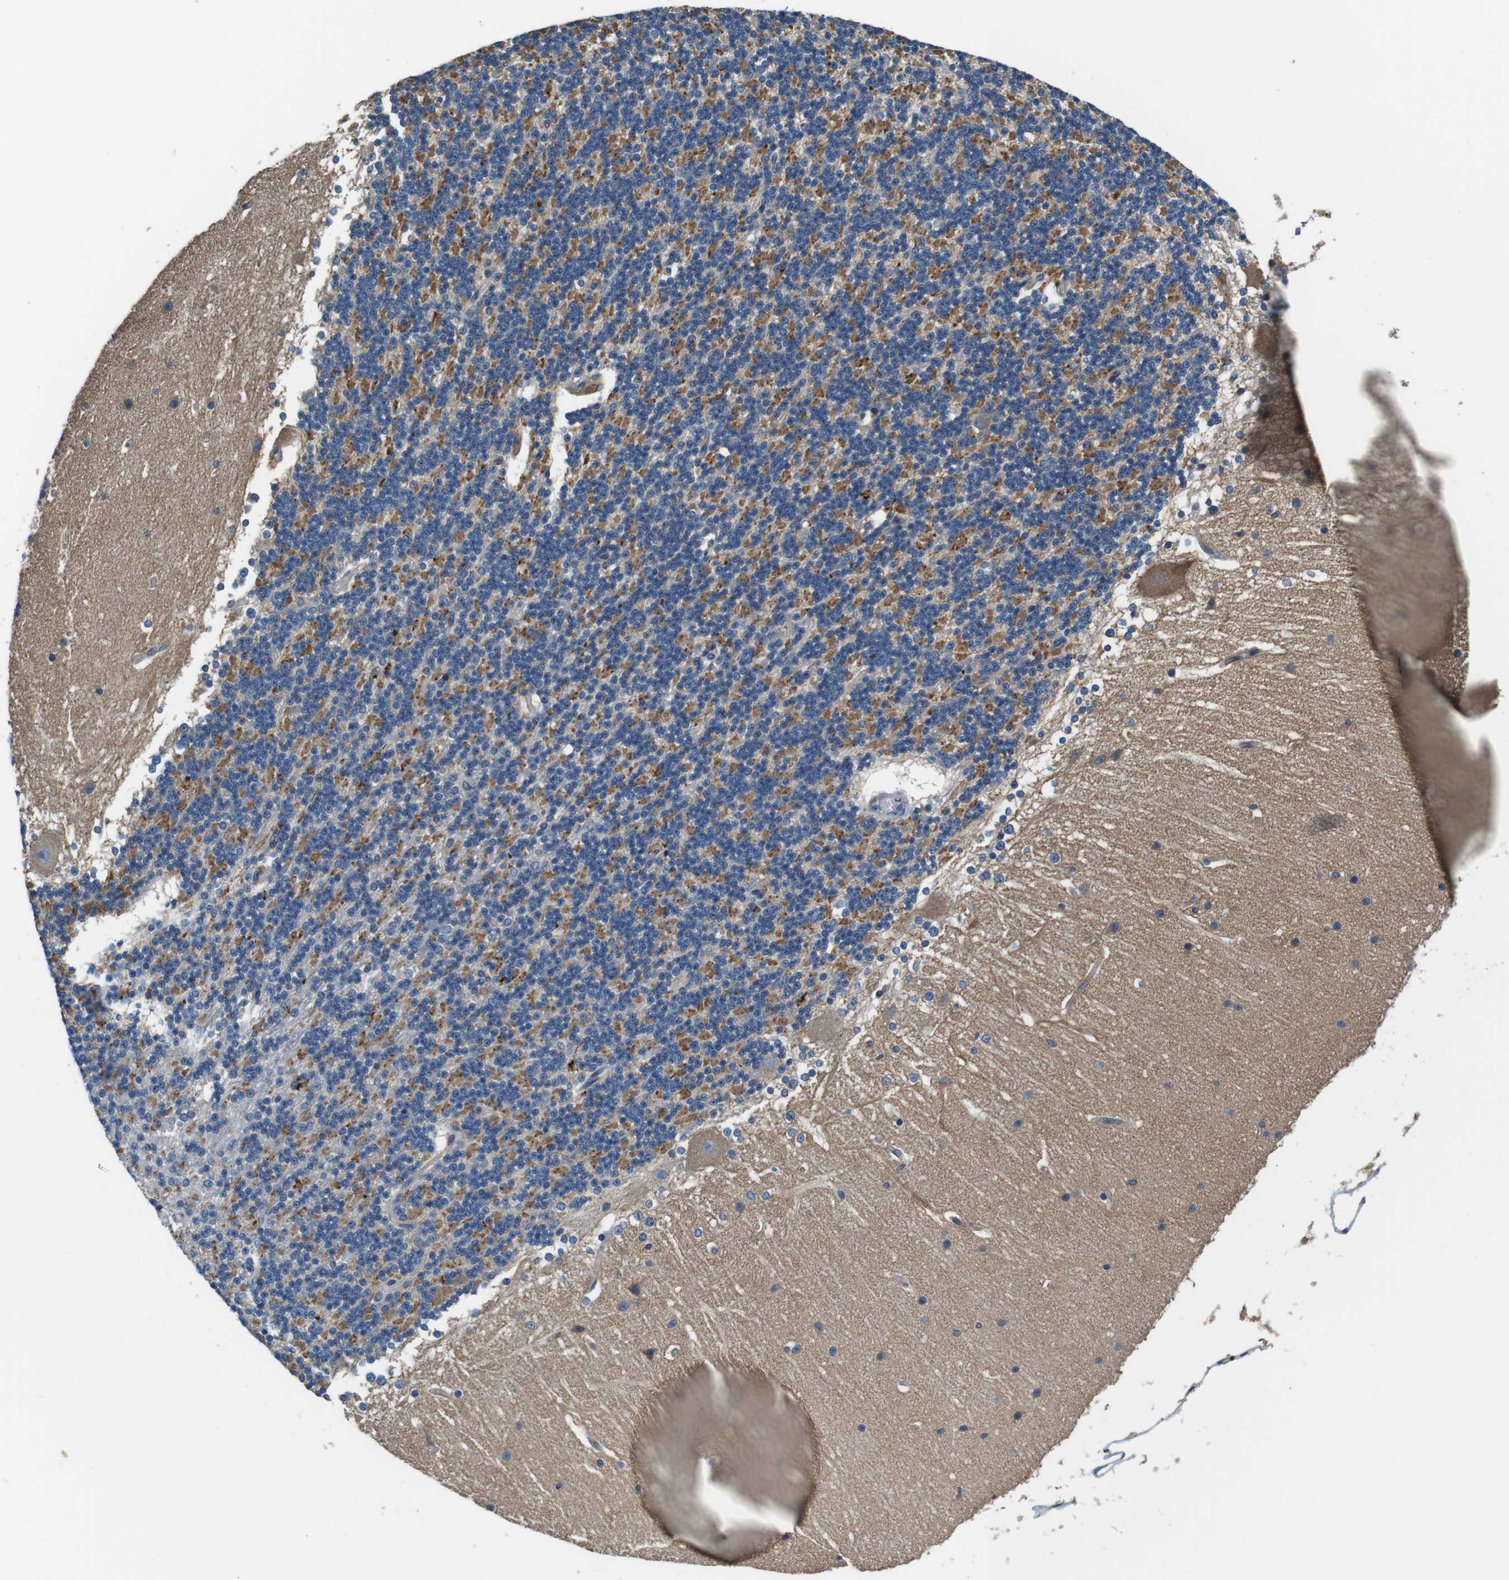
{"staining": {"intensity": "moderate", "quantity": "<25%", "location": "cytoplasmic/membranous"}, "tissue": "cerebellum", "cell_type": "Cells in granular layer", "image_type": "normal", "snomed": [{"axis": "morphology", "description": "Normal tissue, NOS"}, {"axis": "topography", "description": "Cerebellum"}], "caption": "IHC histopathology image of benign cerebellum: cerebellum stained using IHC exhibits low levels of moderate protein expression localized specifically in the cytoplasmic/membranous of cells in granular layer, appearing as a cytoplasmic/membranous brown color.", "gene": "DENND4C", "patient": {"sex": "female", "age": 19}}